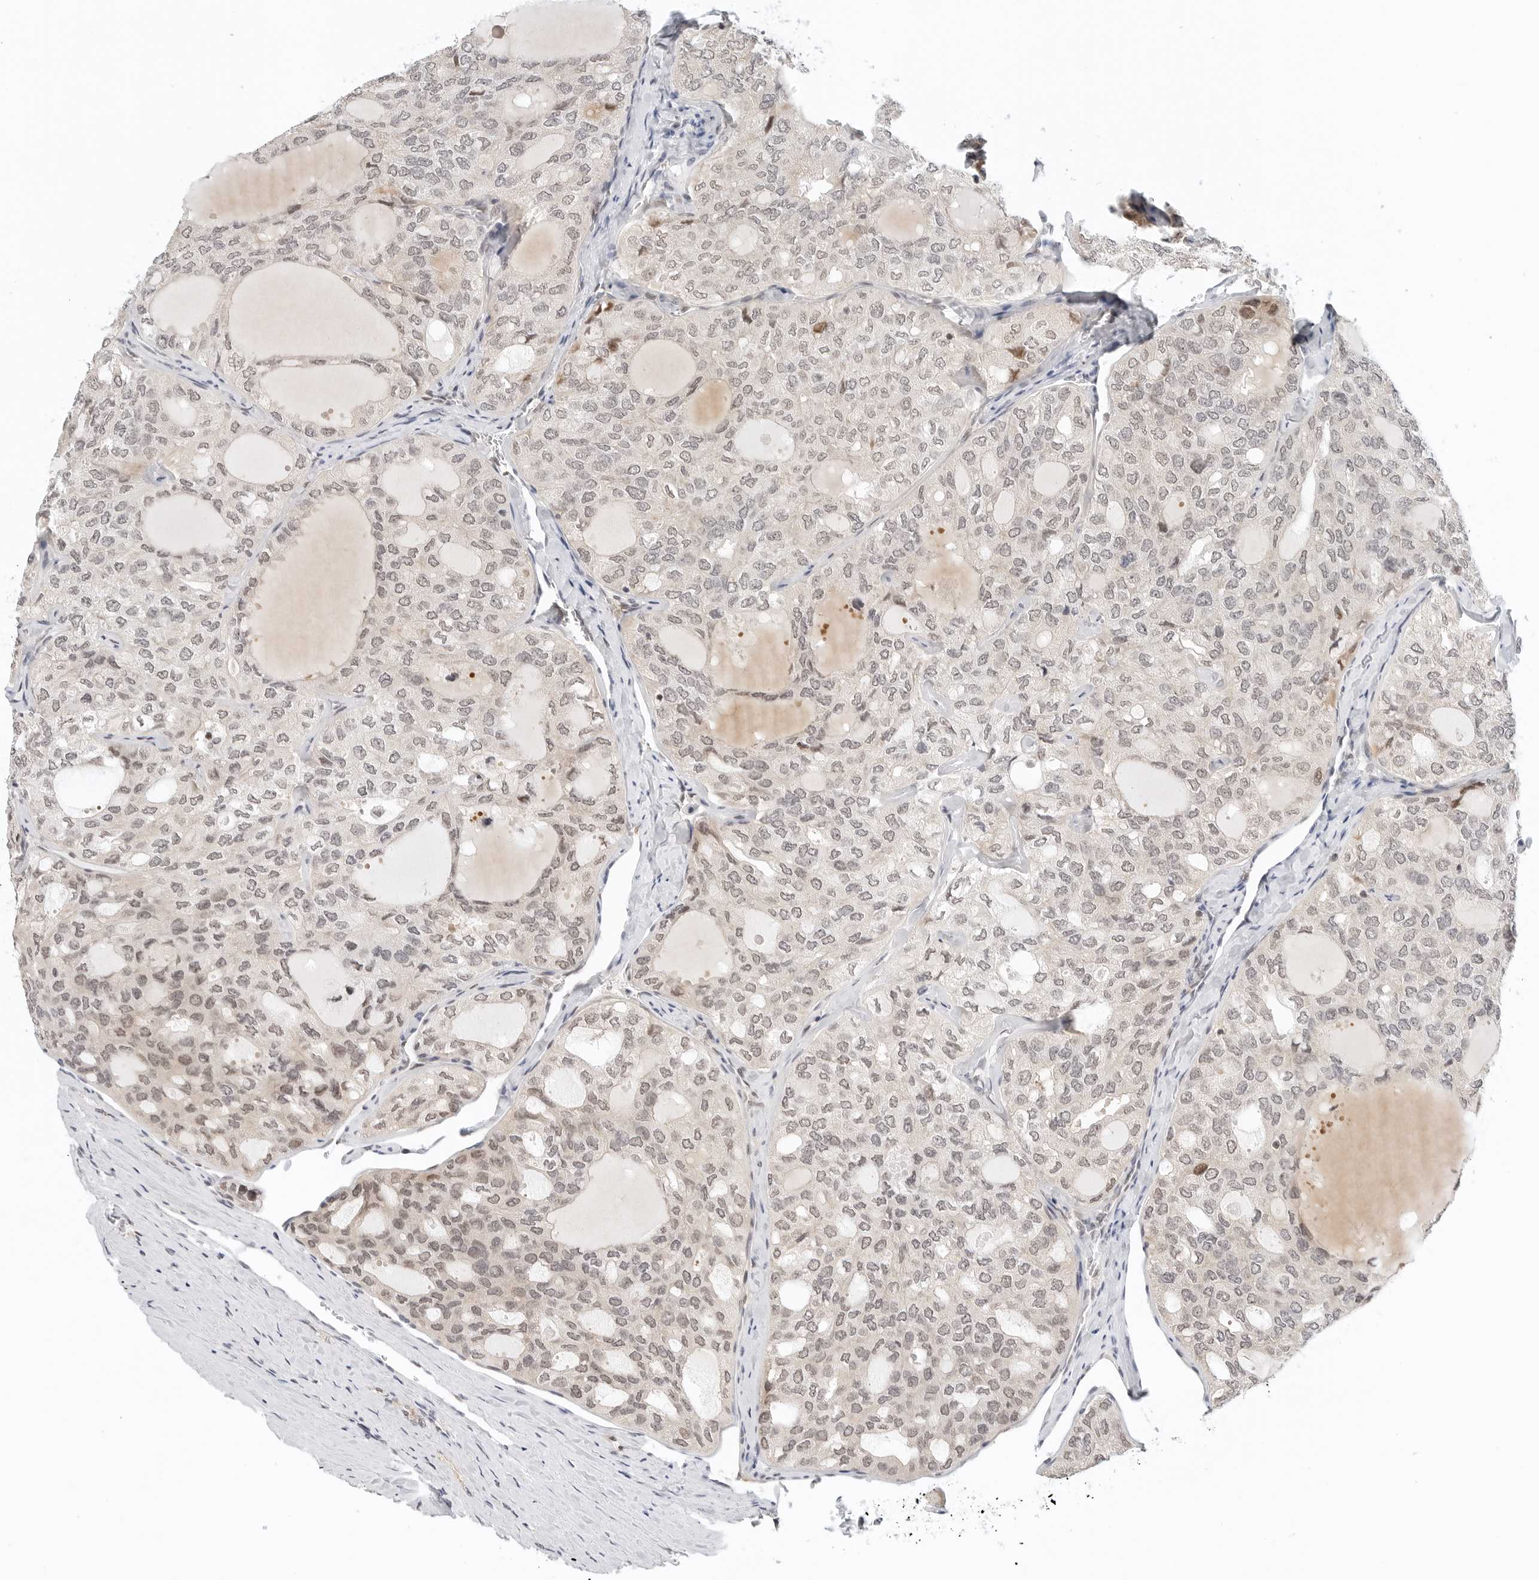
{"staining": {"intensity": "weak", "quantity": ">75%", "location": "nuclear"}, "tissue": "thyroid cancer", "cell_type": "Tumor cells", "image_type": "cancer", "snomed": [{"axis": "morphology", "description": "Follicular adenoma carcinoma, NOS"}, {"axis": "topography", "description": "Thyroid gland"}], "caption": "High-power microscopy captured an IHC micrograph of thyroid cancer (follicular adenoma carcinoma), revealing weak nuclear positivity in about >75% of tumor cells.", "gene": "TSEN2", "patient": {"sex": "male", "age": 75}}